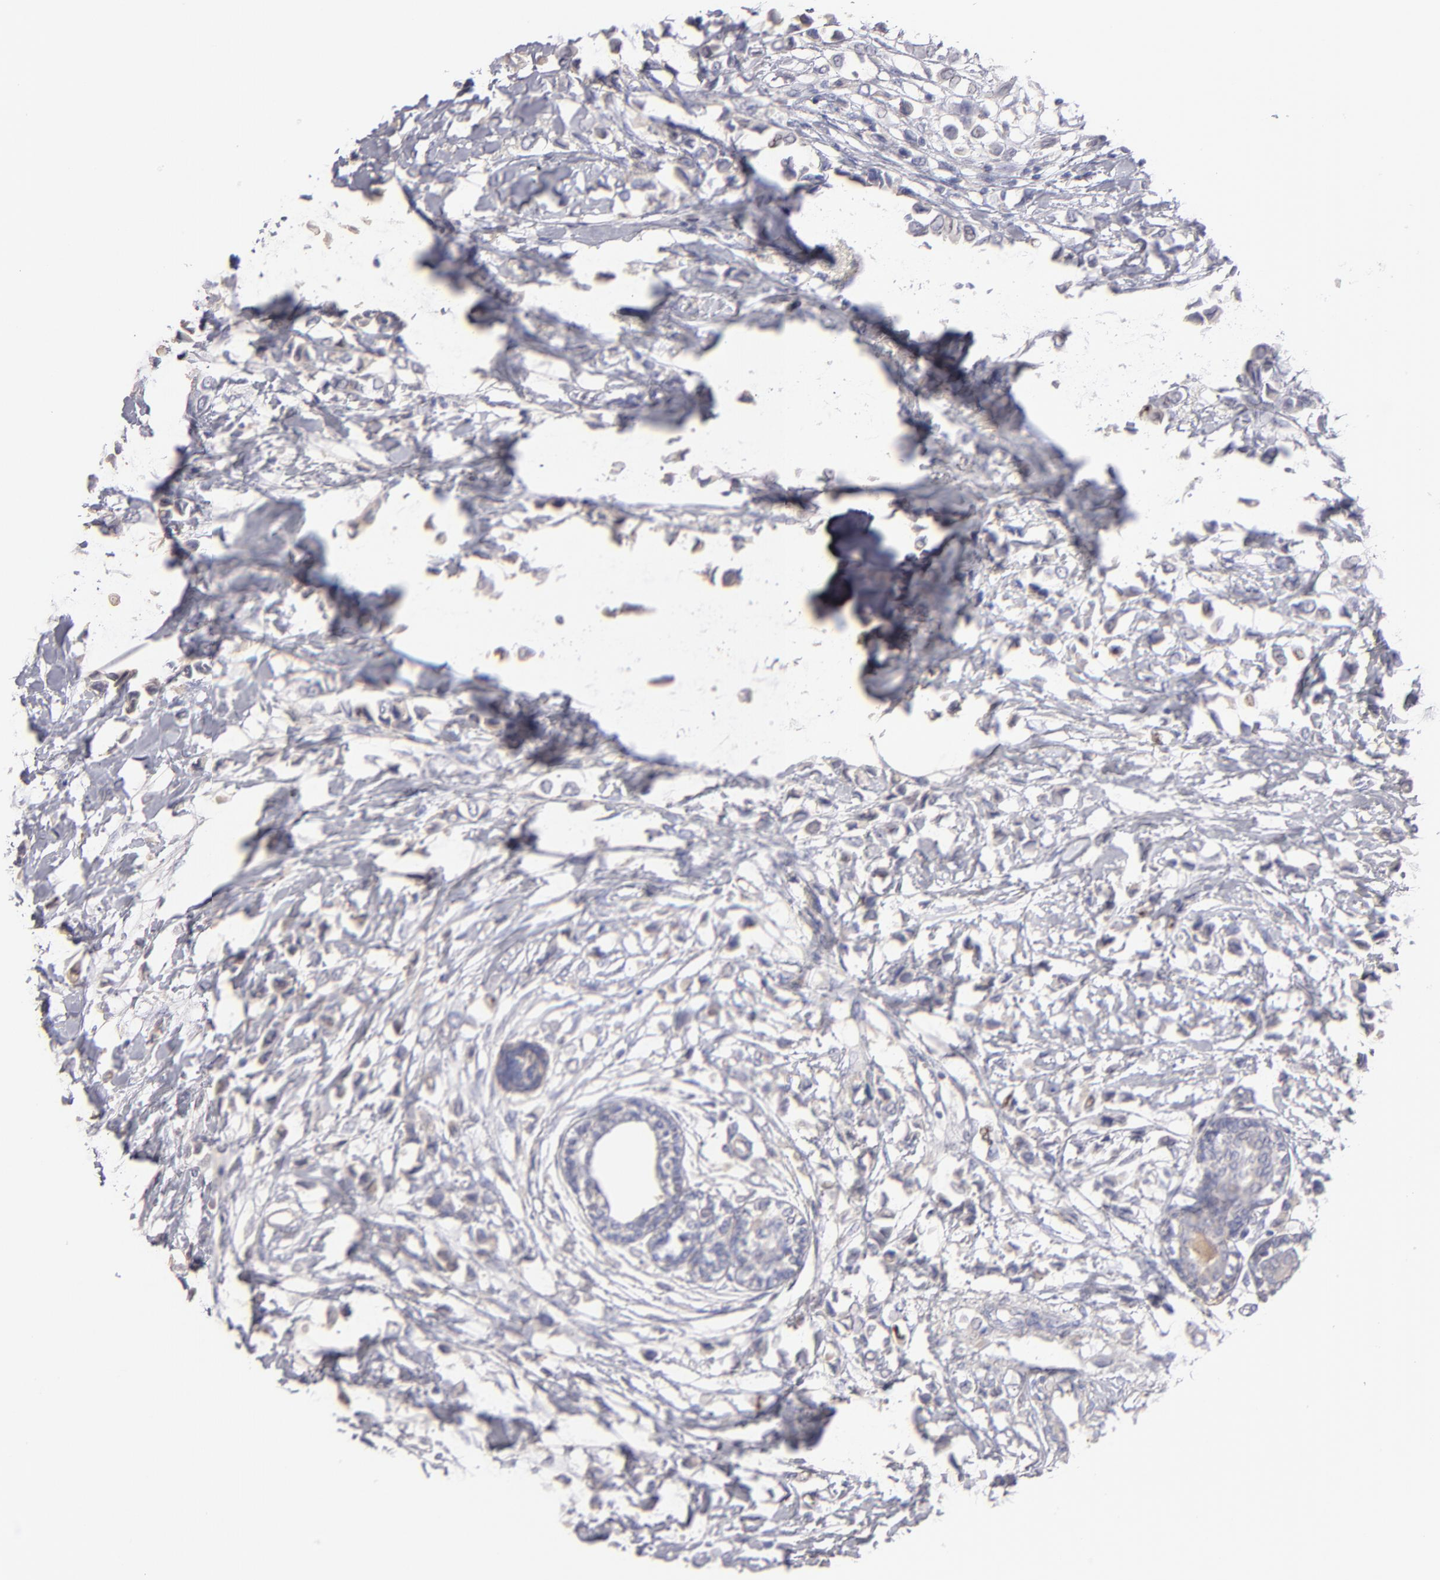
{"staining": {"intensity": "negative", "quantity": "none", "location": "none"}, "tissue": "breast cancer", "cell_type": "Tumor cells", "image_type": "cancer", "snomed": [{"axis": "morphology", "description": "Lobular carcinoma"}, {"axis": "topography", "description": "Breast"}], "caption": "Immunohistochemical staining of breast lobular carcinoma displays no significant staining in tumor cells. (DAB IHC with hematoxylin counter stain).", "gene": "ABCC4", "patient": {"sex": "female", "age": 51}}